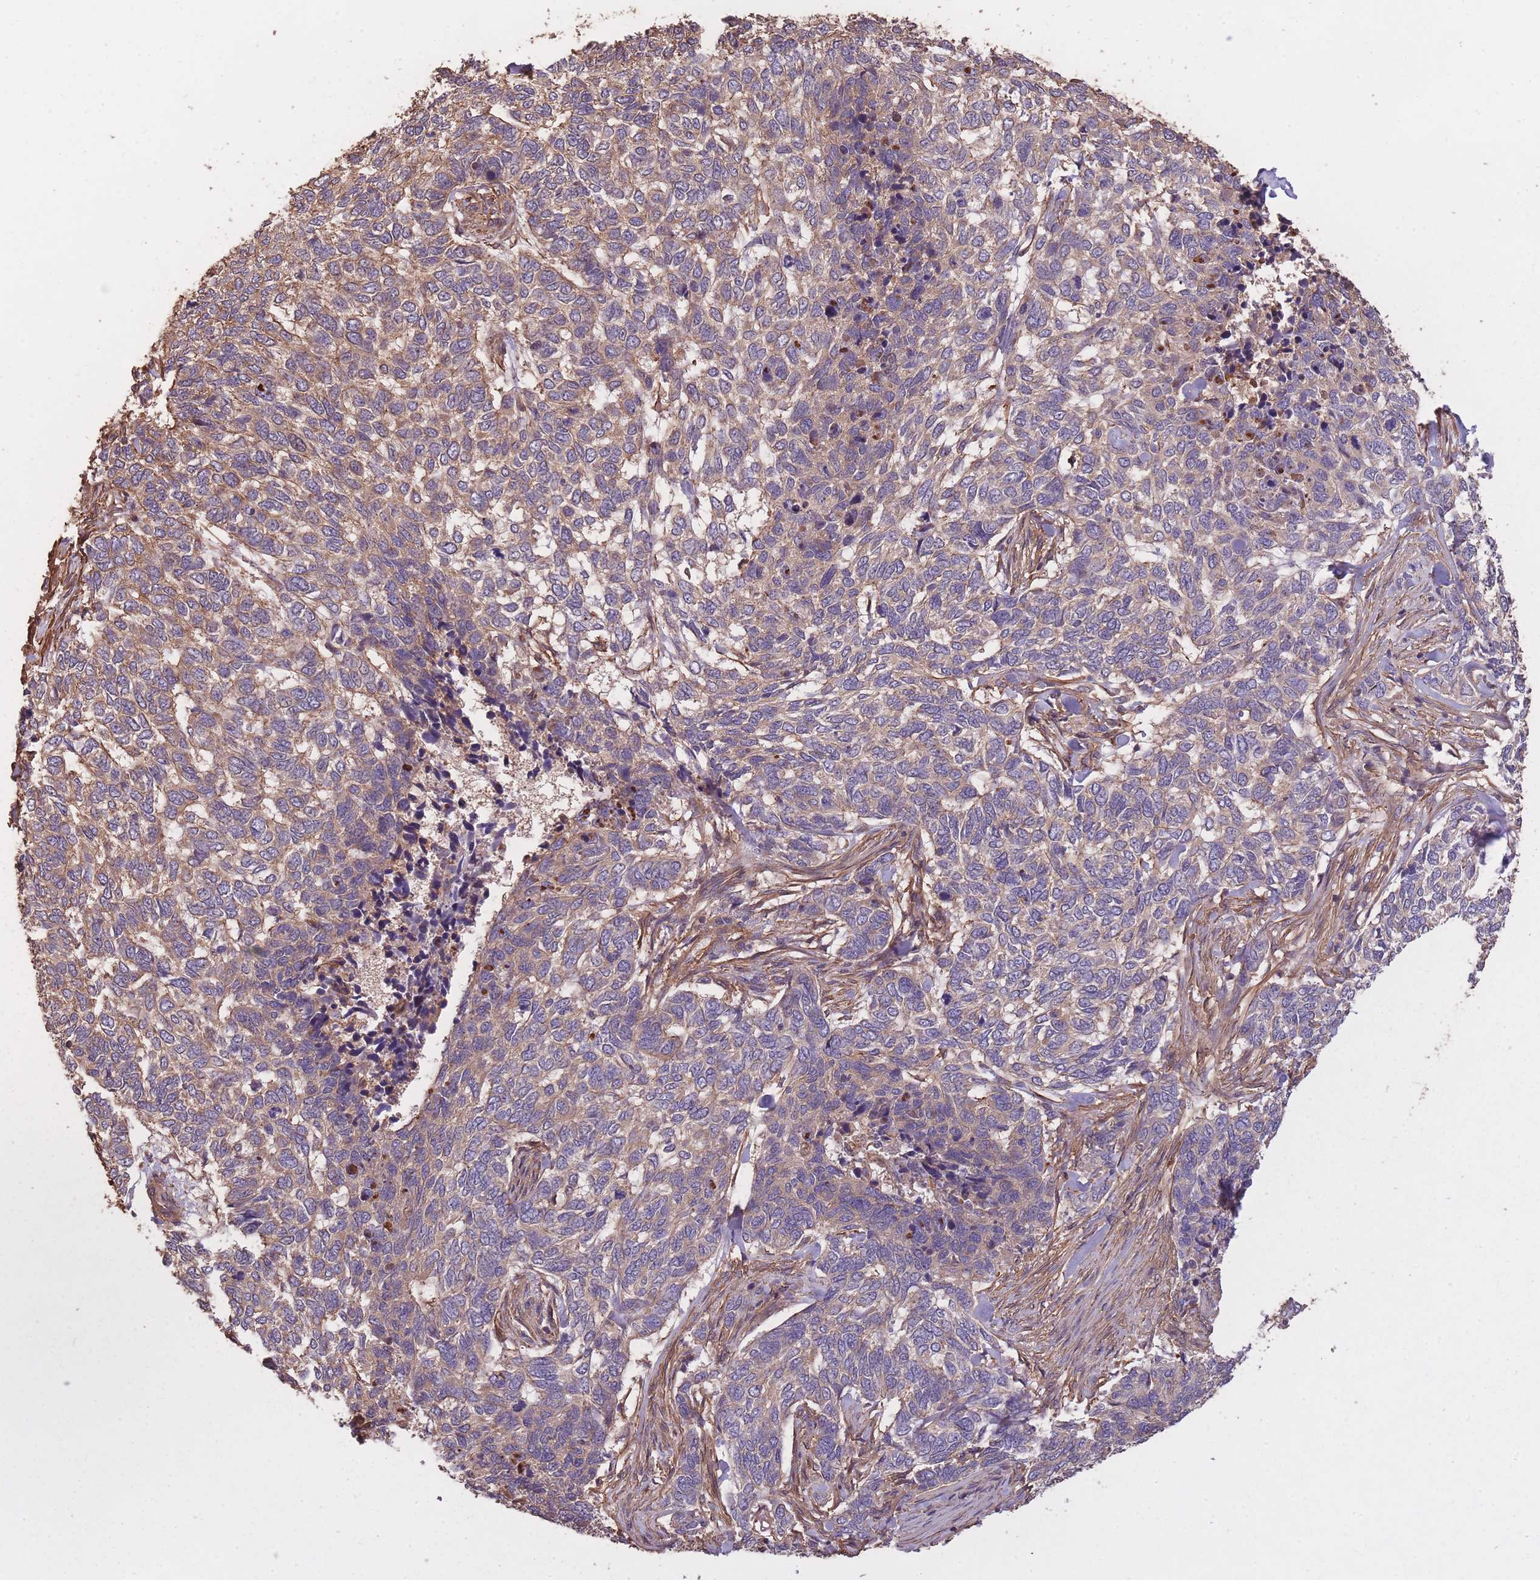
{"staining": {"intensity": "weak", "quantity": "25%-75%", "location": "cytoplasmic/membranous"}, "tissue": "skin cancer", "cell_type": "Tumor cells", "image_type": "cancer", "snomed": [{"axis": "morphology", "description": "Basal cell carcinoma"}, {"axis": "topography", "description": "Skin"}], "caption": "Protein staining shows weak cytoplasmic/membranous staining in about 25%-75% of tumor cells in skin basal cell carcinoma. (Stains: DAB in brown, nuclei in blue, Microscopy: brightfield microscopy at high magnification).", "gene": "ARMH3", "patient": {"sex": "female", "age": 65}}